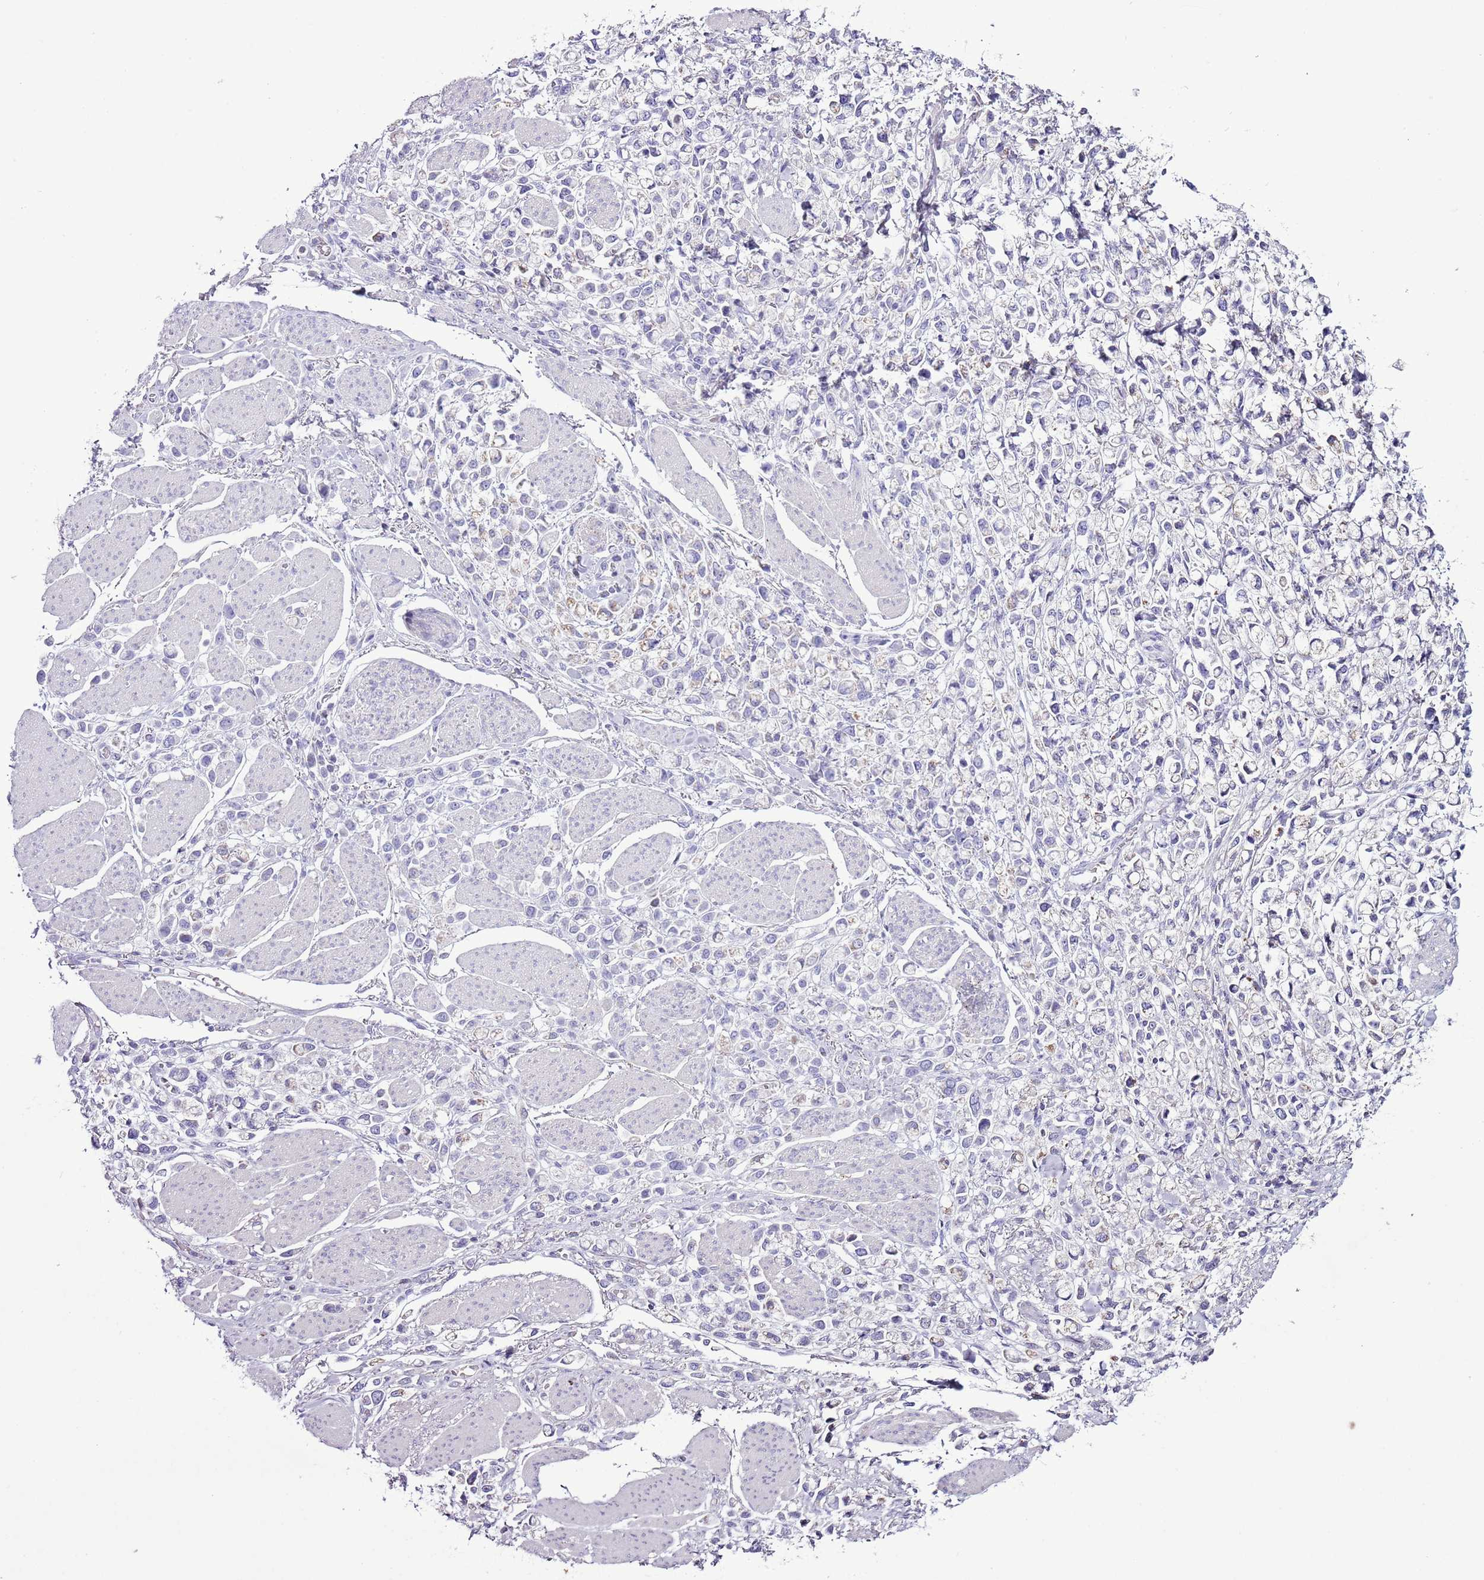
{"staining": {"intensity": "negative", "quantity": "none", "location": "none"}, "tissue": "stomach cancer", "cell_type": "Tumor cells", "image_type": "cancer", "snomed": [{"axis": "morphology", "description": "Adenocarcinoma, NOS"}, {"axis": "topography", "description": "Stomach"}], "caption": "An immunohistochemistry histopathology image of stomach cancer is shown. There is no staining in tumor cells of stomach cancer.", "gene": "SLC23A1", "patient": {"sex": "female", "age": 81}}